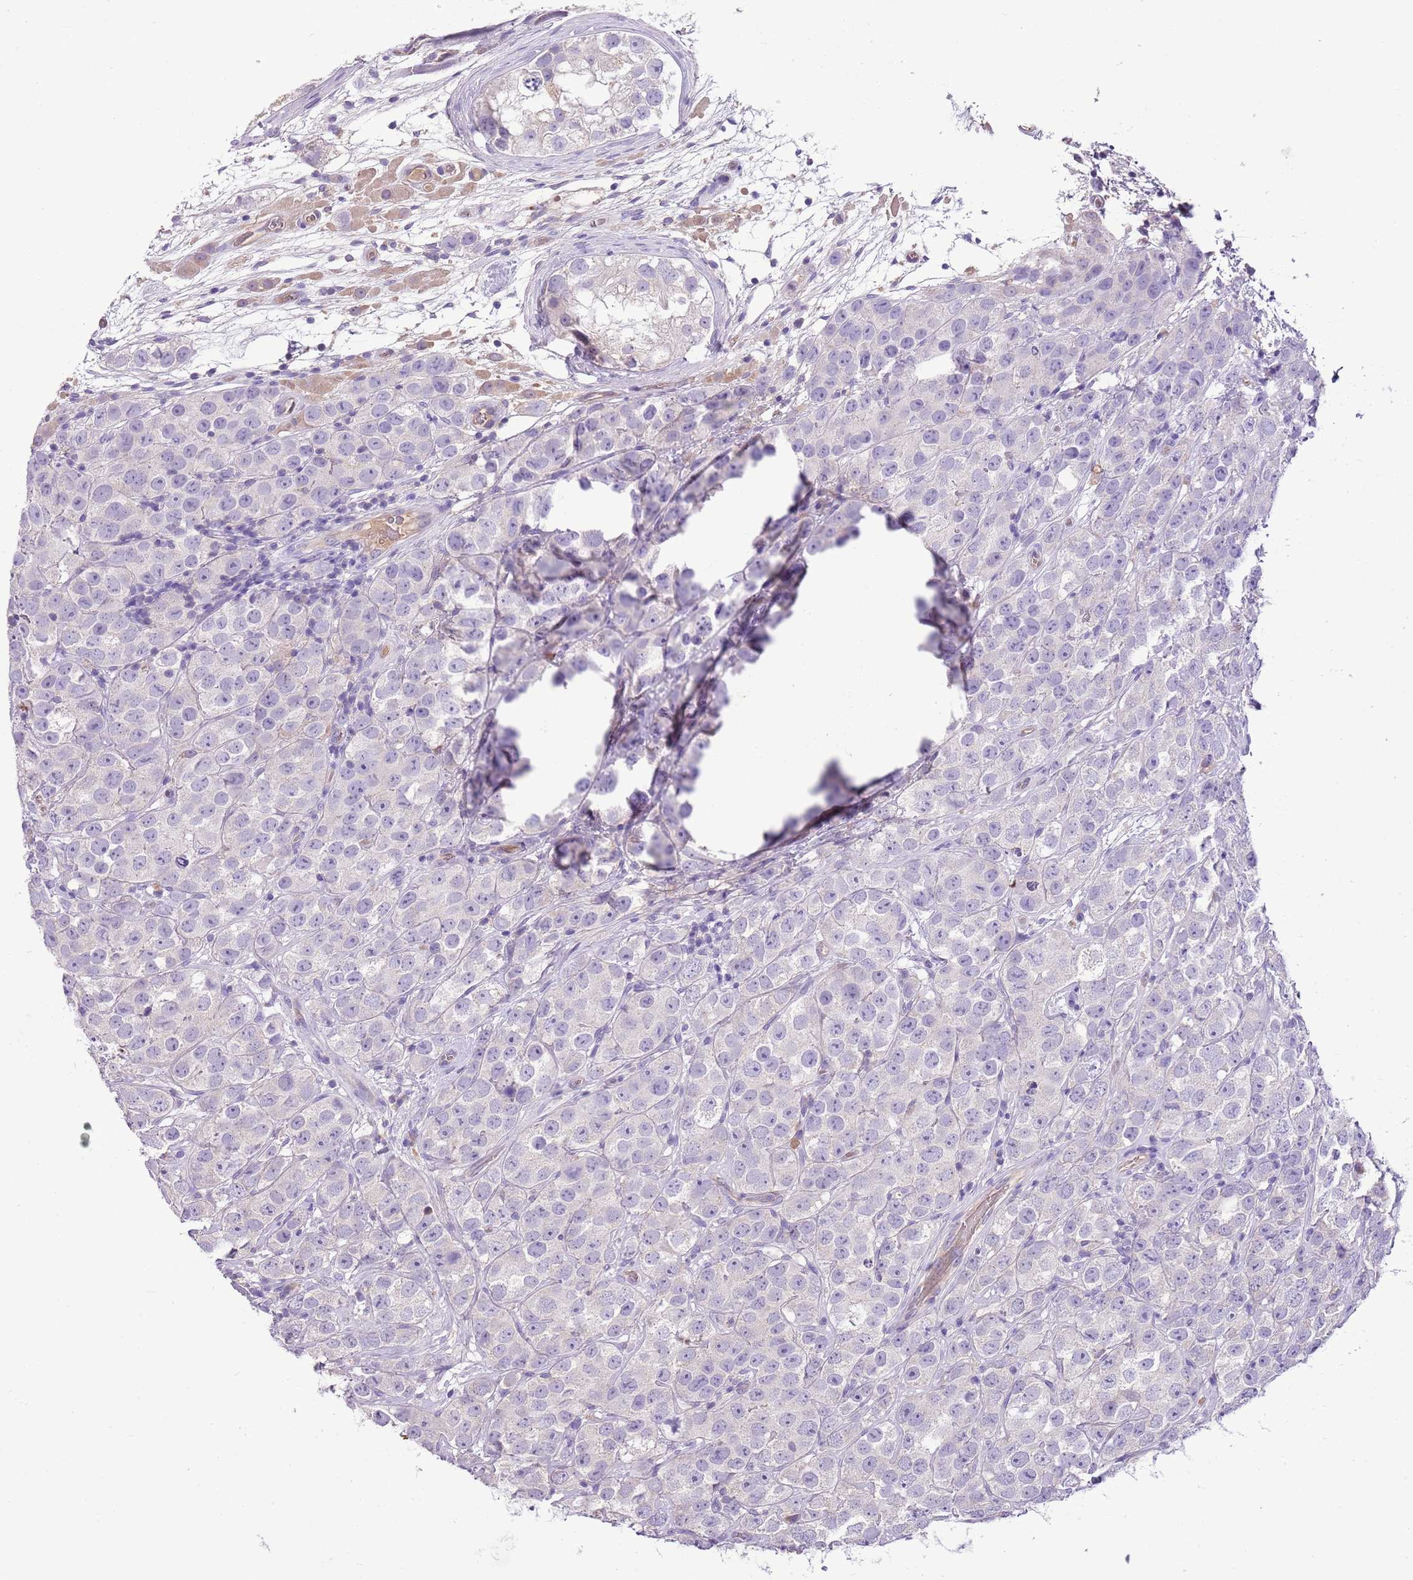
{"staining": {"intensity": "negative", "quantity": "none", "location": "none"}, "tissue": "testis cancer", "cell_type": "Tumor cells", "image_type": "cancer", "snomed": [{"axis": "morphology", "description": "Seminoma, NOS"}, {"axis": "topography", "description": "Testis"}], "caption": "Immunohistochemistry histopathology image of neoplastic tissue: seminoma (testis) stained with DAB (3,3'-diaminobenzidine) shows no significant protein positivity in tumor cells.", "gene": "HES3", "patient": {"sex": "male", "age": 28}}